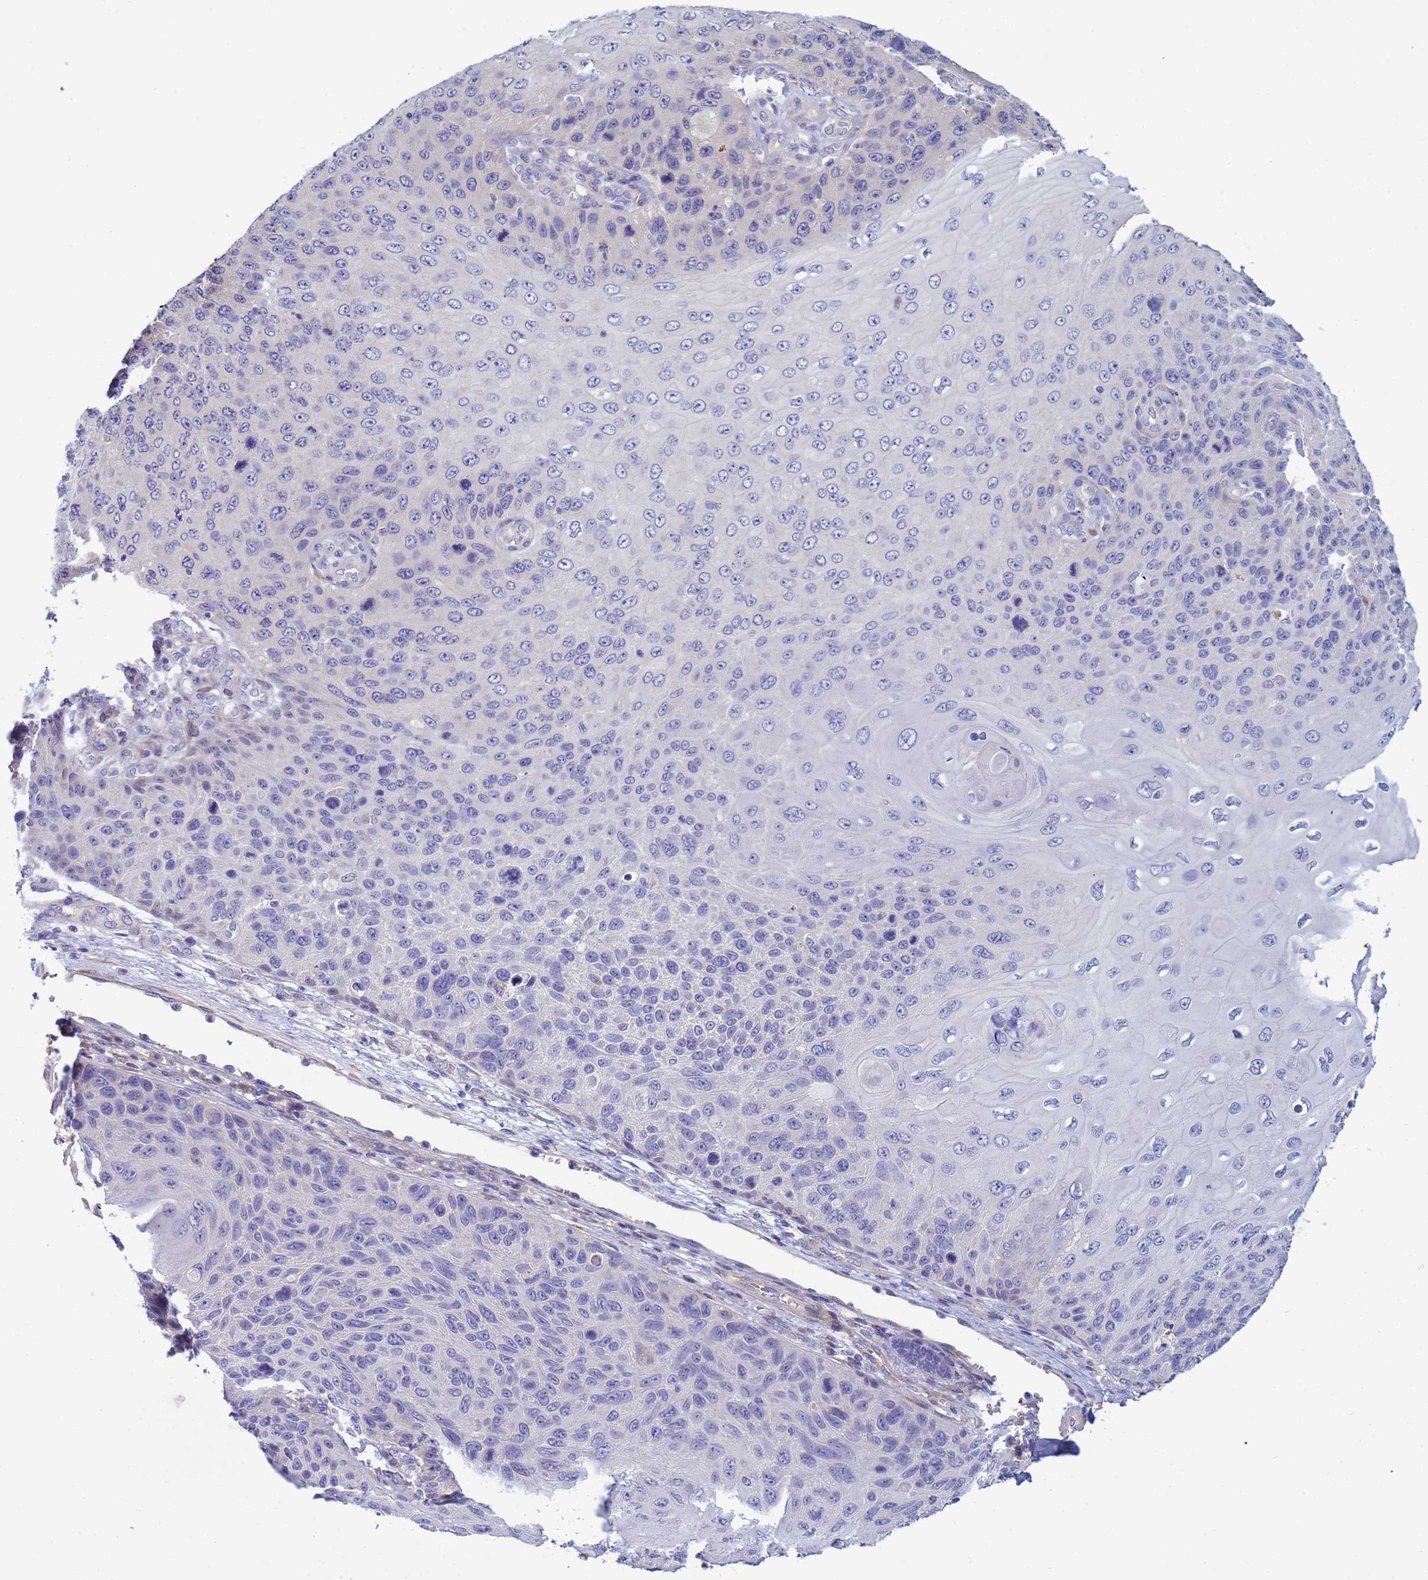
{"staining": {"intensity": "negative", "quantity": "none", "location": "none"}, "tissue": "skin cancer", "cell_type": "Tumor cells", "image_type": "cancer", "snomed": [{"axis": "morphology", "description": "Squamous cell carcinoma, NOS"}, {"axis": "topography", "description": "Skin"}], "caption": "Tumor cells show no significant staining in squamous cell carcinoma (skin).", "gene": "TRPC6", "patient": {"sex": "female", "age": 88}}